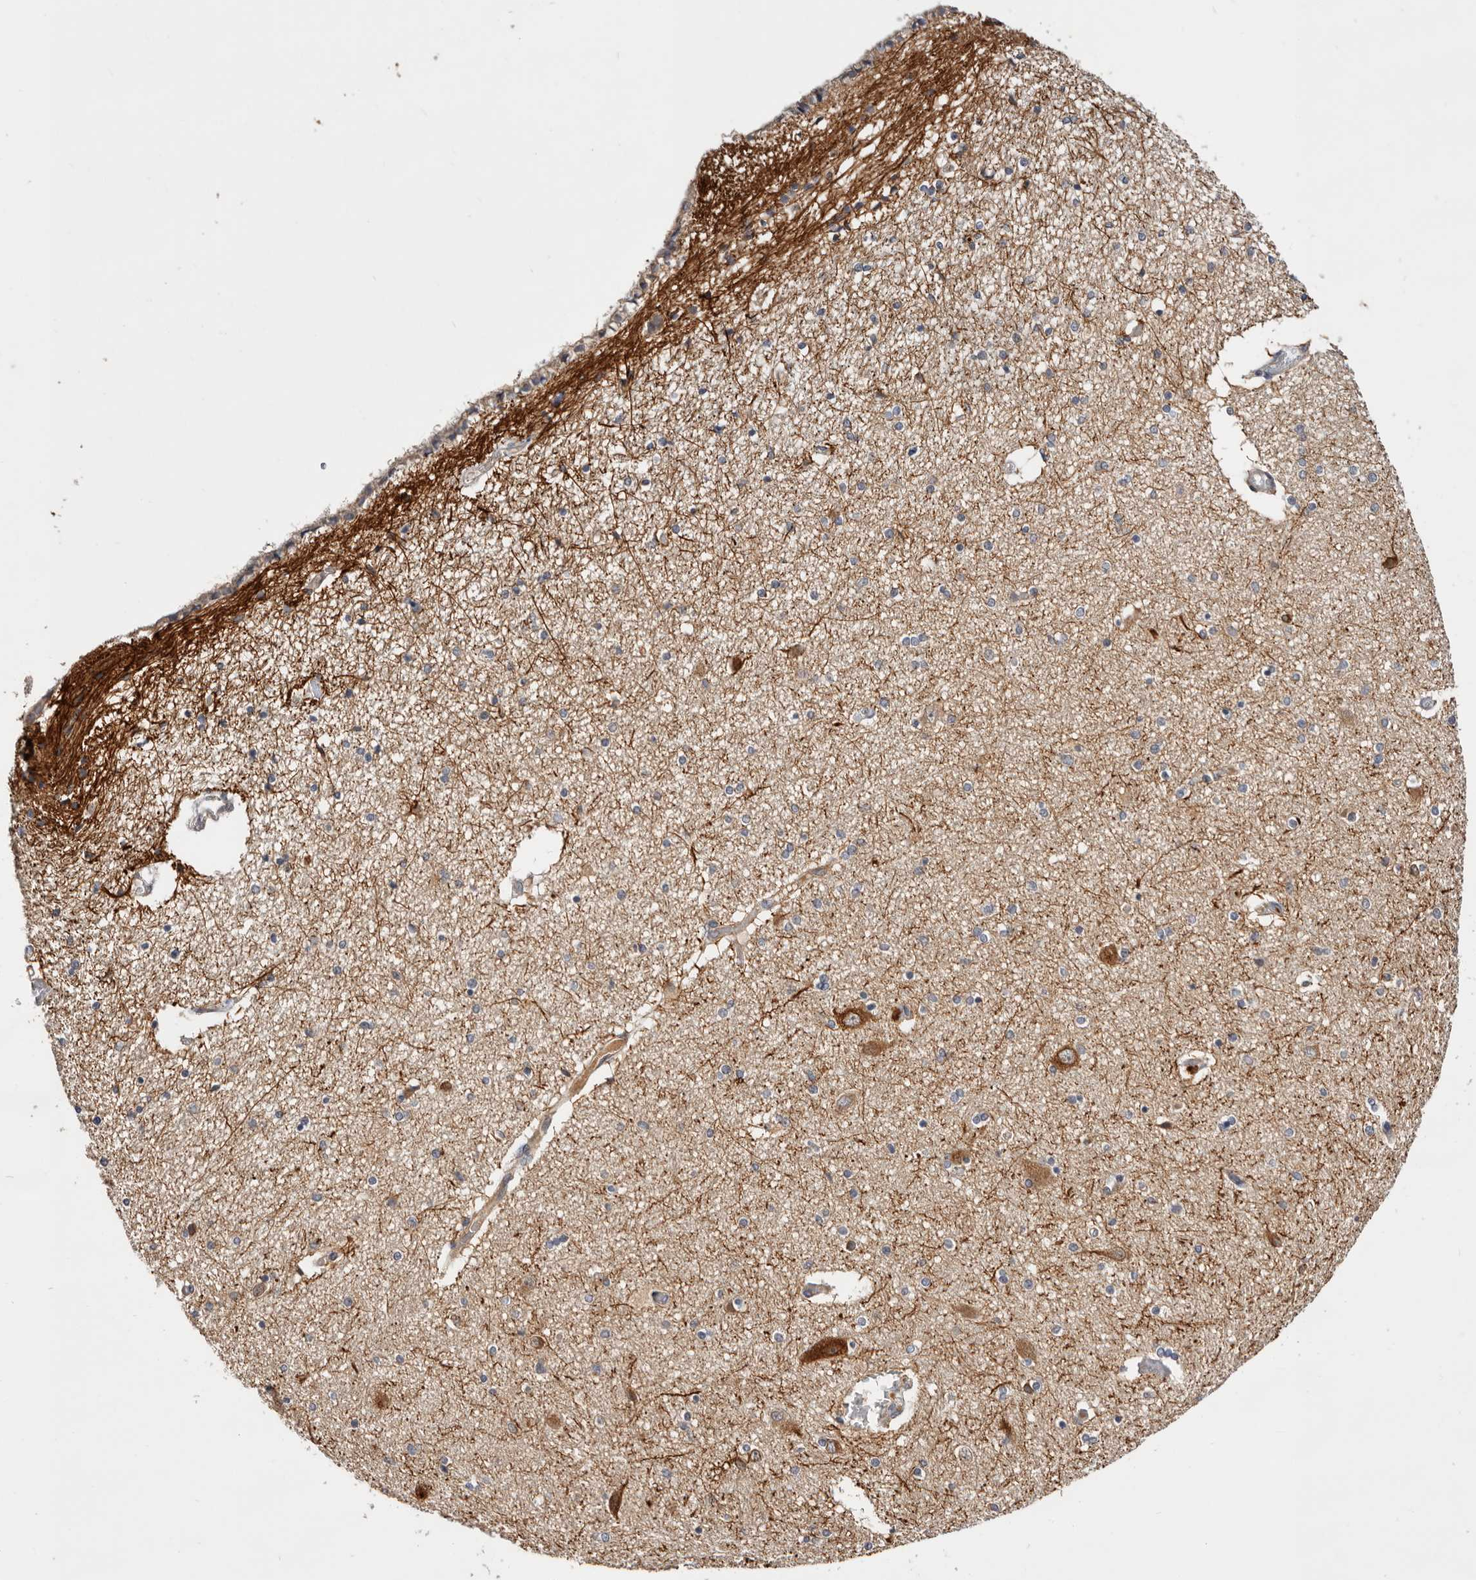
{"staining": {"intensity": "negative", "quantity": "none", "location": "none"}, "tissue": "hippocampus", "cell_type": "Glial cells", "image_type": "normal", "snomed": [{"axis": "morphology", "description": "Normal tissue, NOS"}, {"axis": "topography", "description": "Hippocampus"}], "caption": "A high-resolution micrograph shows immunohistochemistry staining of normal hippocampus, which demonstrates no significant staining in glial cells. (Stains: DAB (3,3'-diaminobenzidine) immunohistochemistry with hematoxylin counter stain, Microscopy: brightfield microscopy at high magnification).", "gene": "DOP1A", "patient": {"sex": "female", "age": 54}}